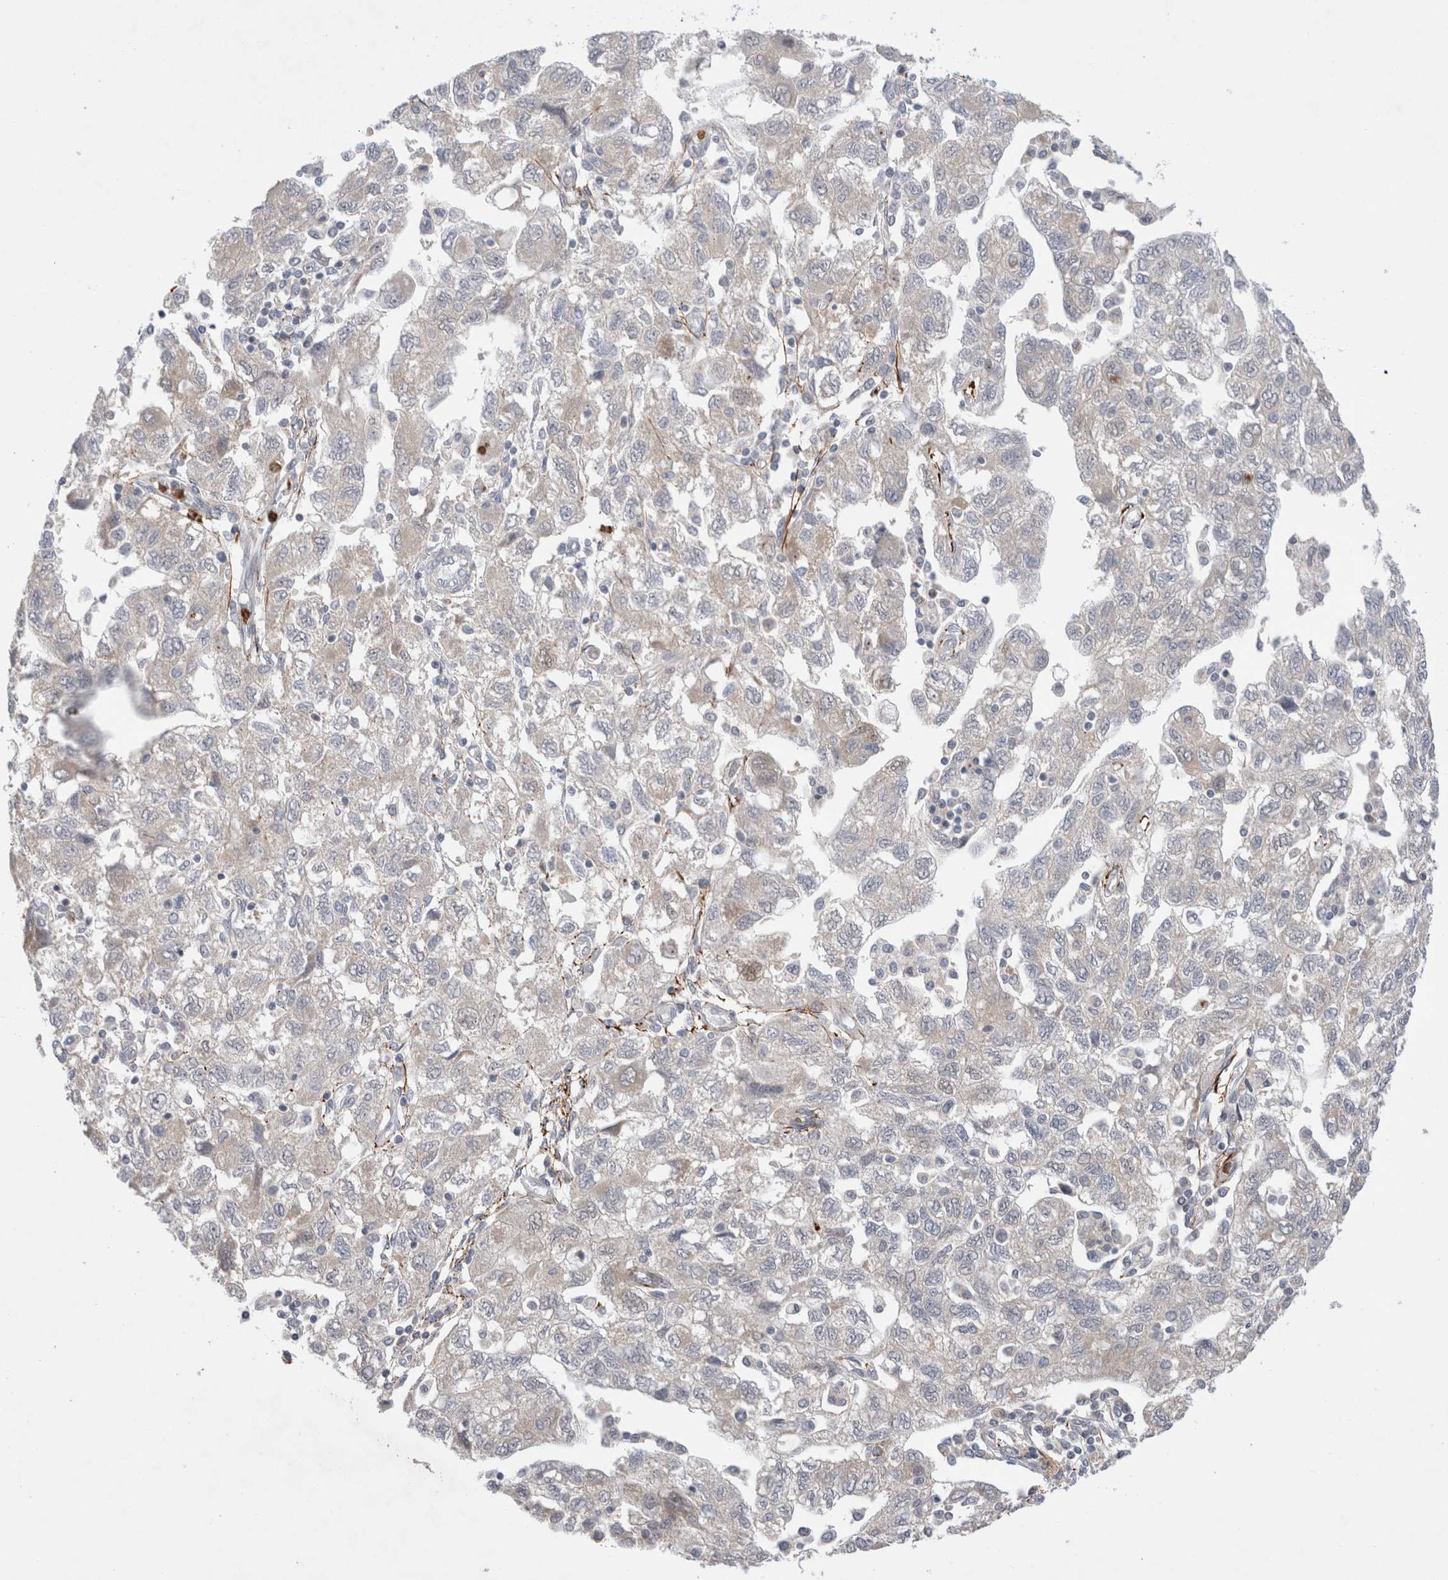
{"staining": {"intensity": "negative", "quantity": "none", "location": "none"}, "tissue": "ovarian cancer", "cell_type": "Tumor cells", "image_type": "cancer", "snomed": [{"axis": "morphology", "description": "Carcinoma, NOS"}, {"axis": "morphology", "description": "Cystadenocarcinoma, serous, NOS"}, {"axis": "topography", "description": "Ovary"}], "caption": "Immunohistochemical staining of human ovarian cancer exhibits no significant expression in tumor cells. The staining was performed using DAB (3,3'-diaminobenzidine) to visualize the protein expression in brown, while the nuclei were stained in blue with hematoxylin (Magnification: 20x).", "gene": "GSDMB", "patient": {"sex": "female", "age": 69}}